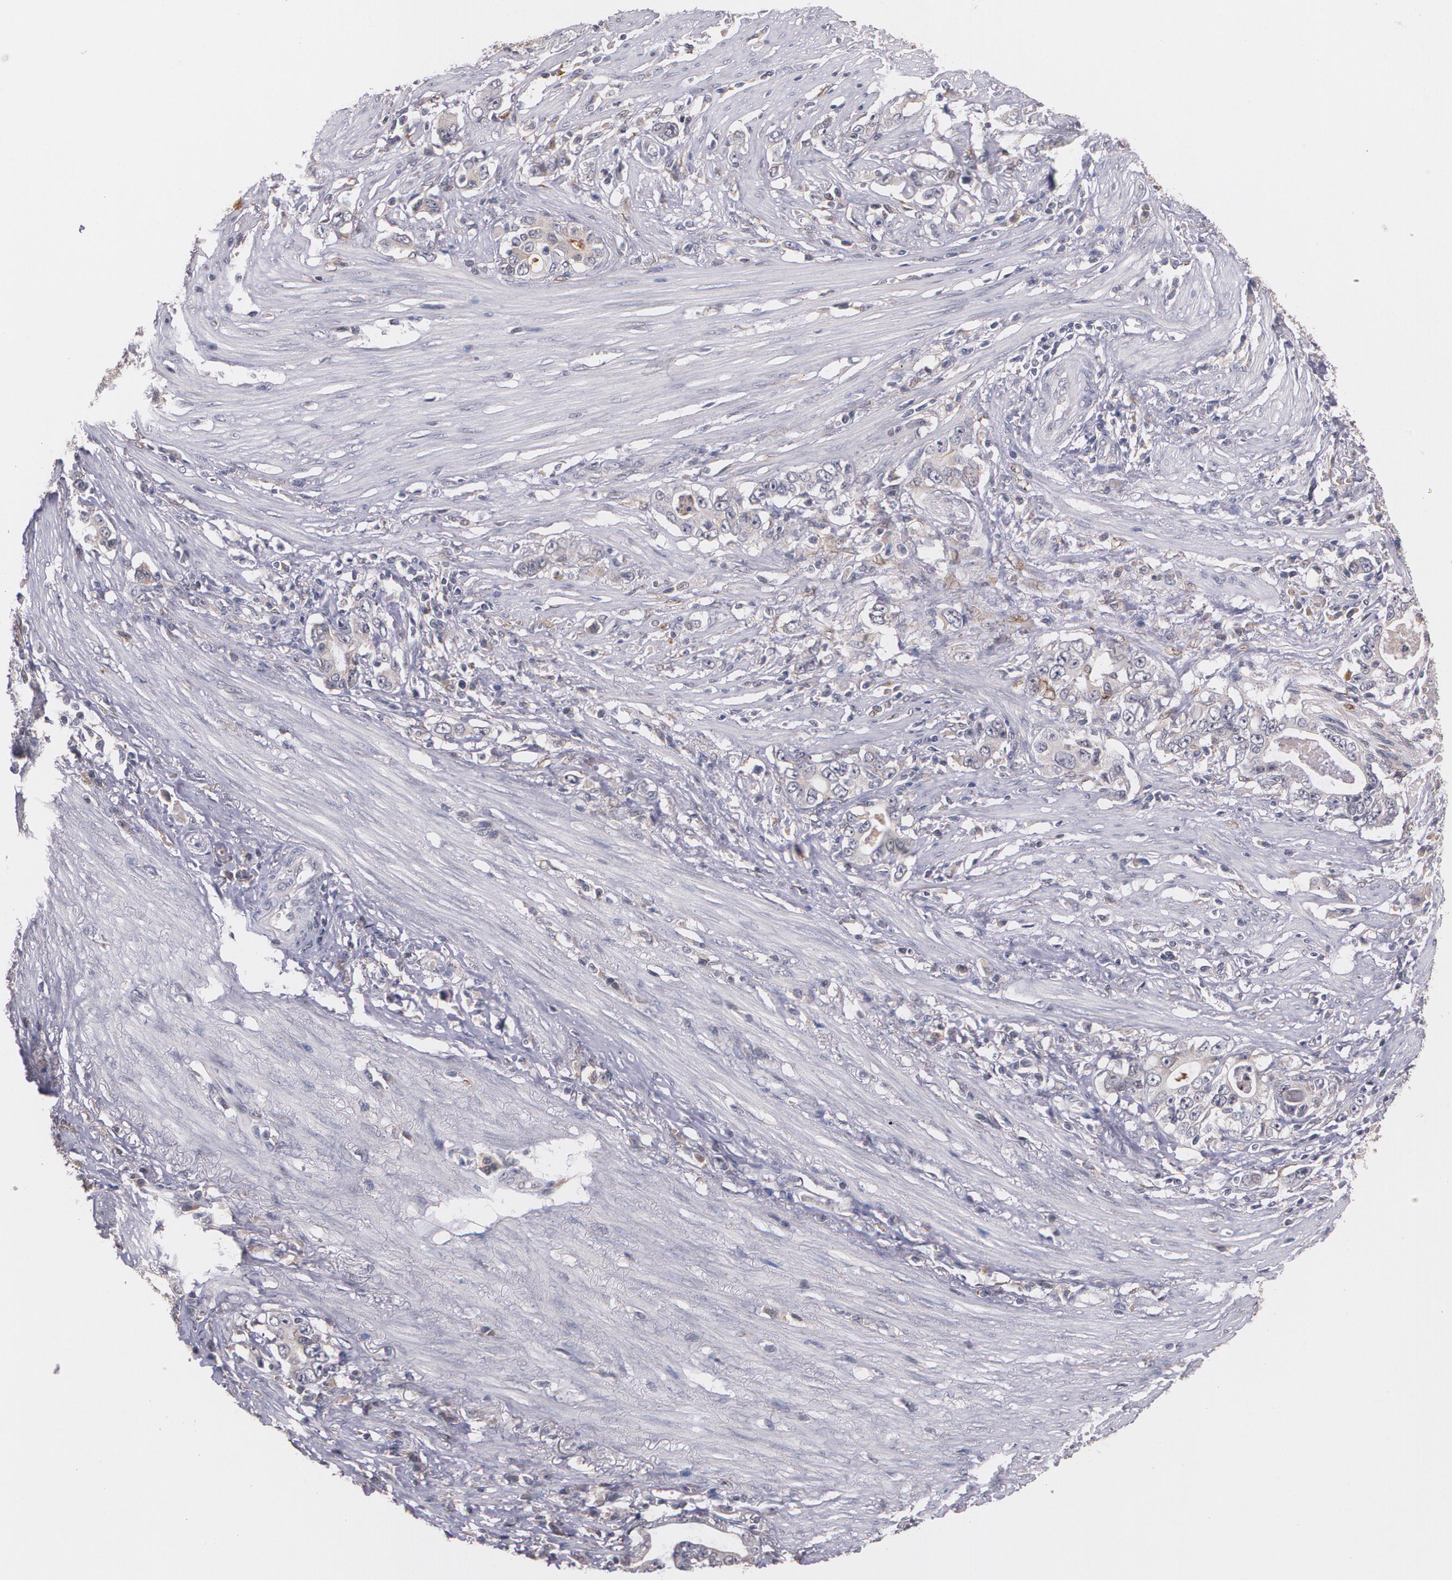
{"staining": {"intensity": "weak", "quantity": "<25%", "location": "cytoplasmic/membranous"}, "tissue": "stomach cancer", "cell_type": "Tumor cells", "image_type": "cancer", "snomed": [{"axis": "morphology", "description": "Adenocarcinoma, NOS"}, {"axis": "topography", "description": "Stomach, lower"}], "caption": "A histopathology image of human stomach cancer is negative for staining in tumor cells.", "gene": "IFNGR2", "patient": {"sex": "female", "age": 72}}